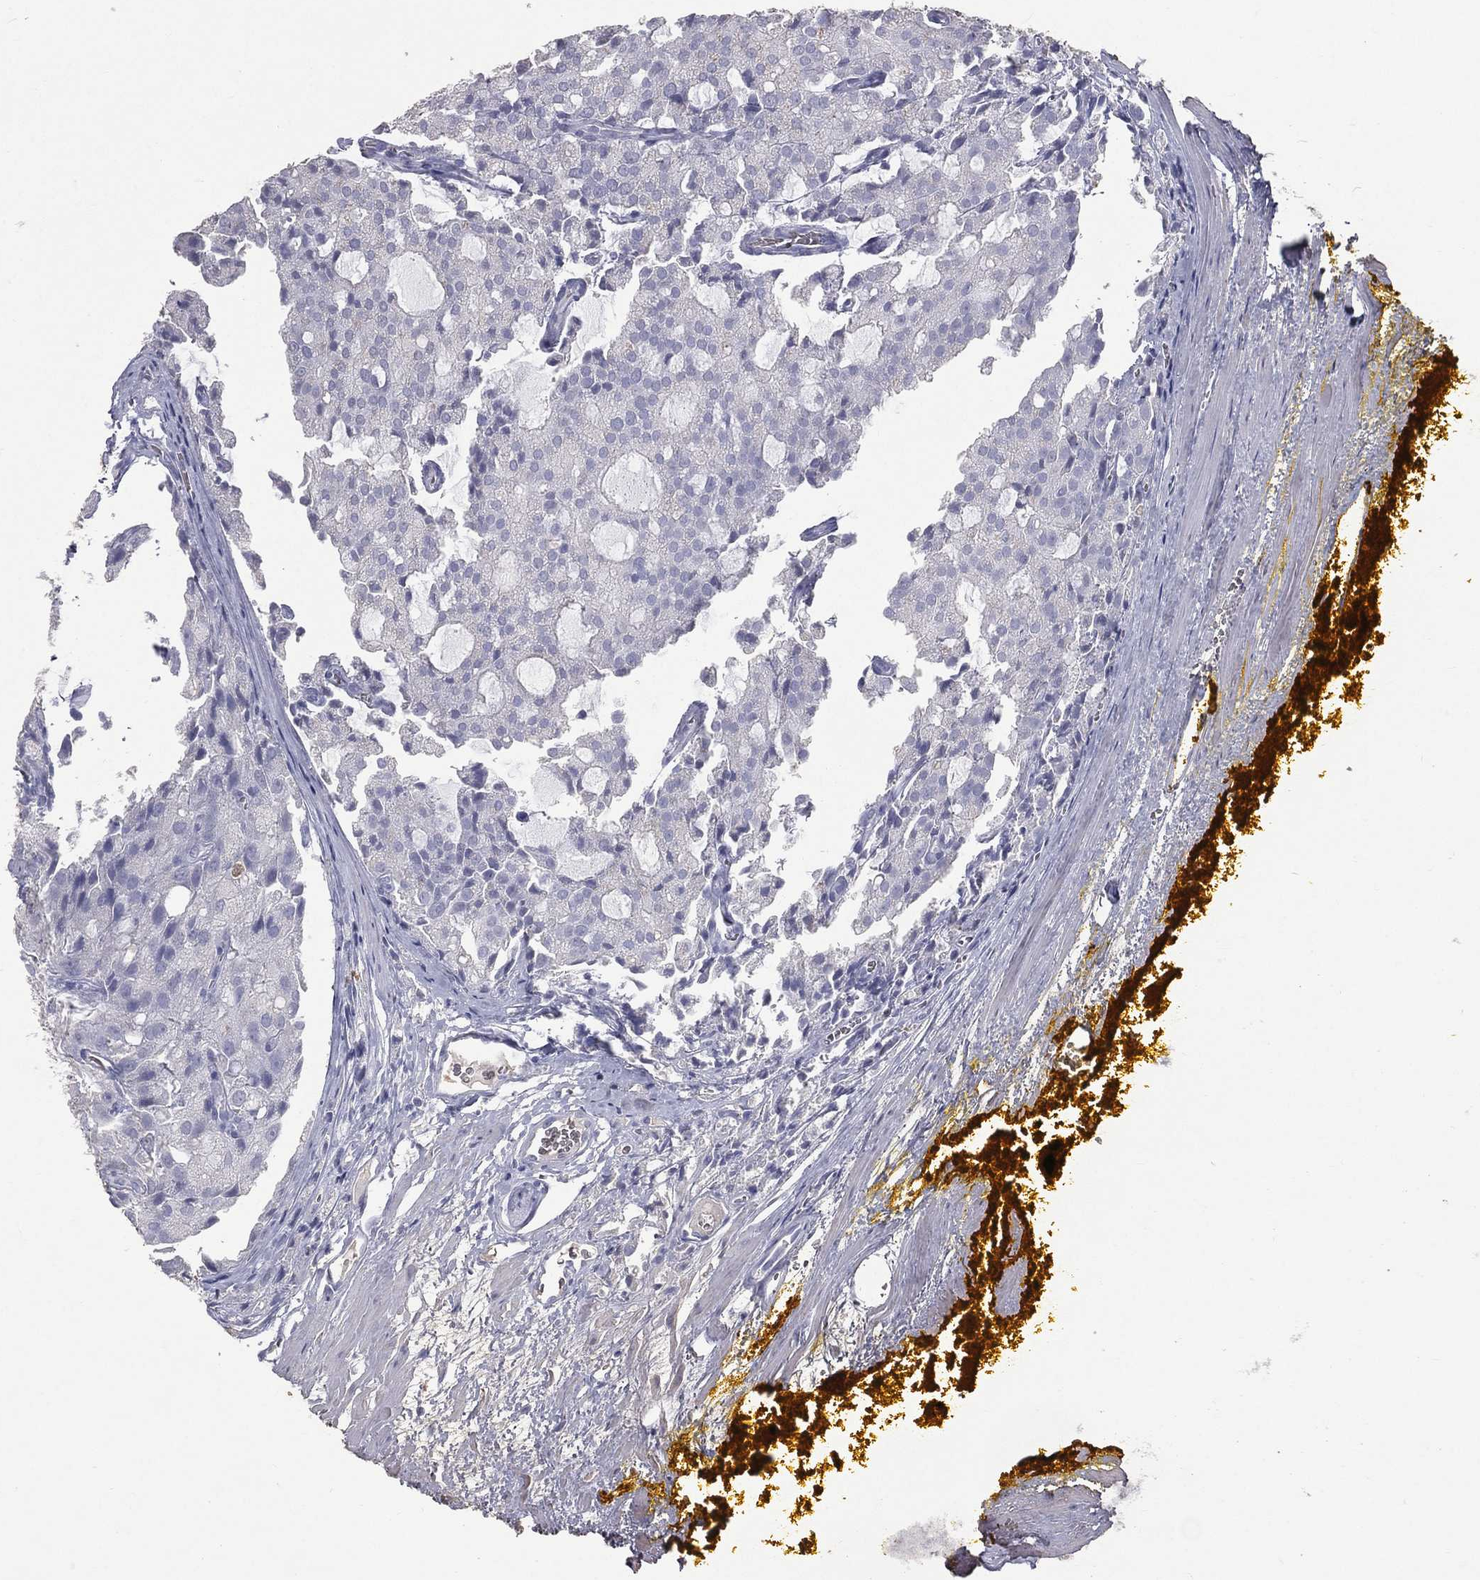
{"staining": {"intensity": "negative", "quantity": "none", "location": "none"}, "tissue": "prostate cancer", "cell_type": "Tumor cells", "image_type": "cancer", "snomed": [{"axis": "morphology", "description": "Adenocarcinoma, NOS"}, {"axis": "topography", "description": "Prostate and seminal vesicle, NOS"}, {"axis": "topography", "description": "Prostate"}], "caption": "Immunohistochemistry of adenocarcinoma (prostate) shows no expression in tumor cells.", "gene": "ESX1", "patient": {"sex": "male", "age": 67}}